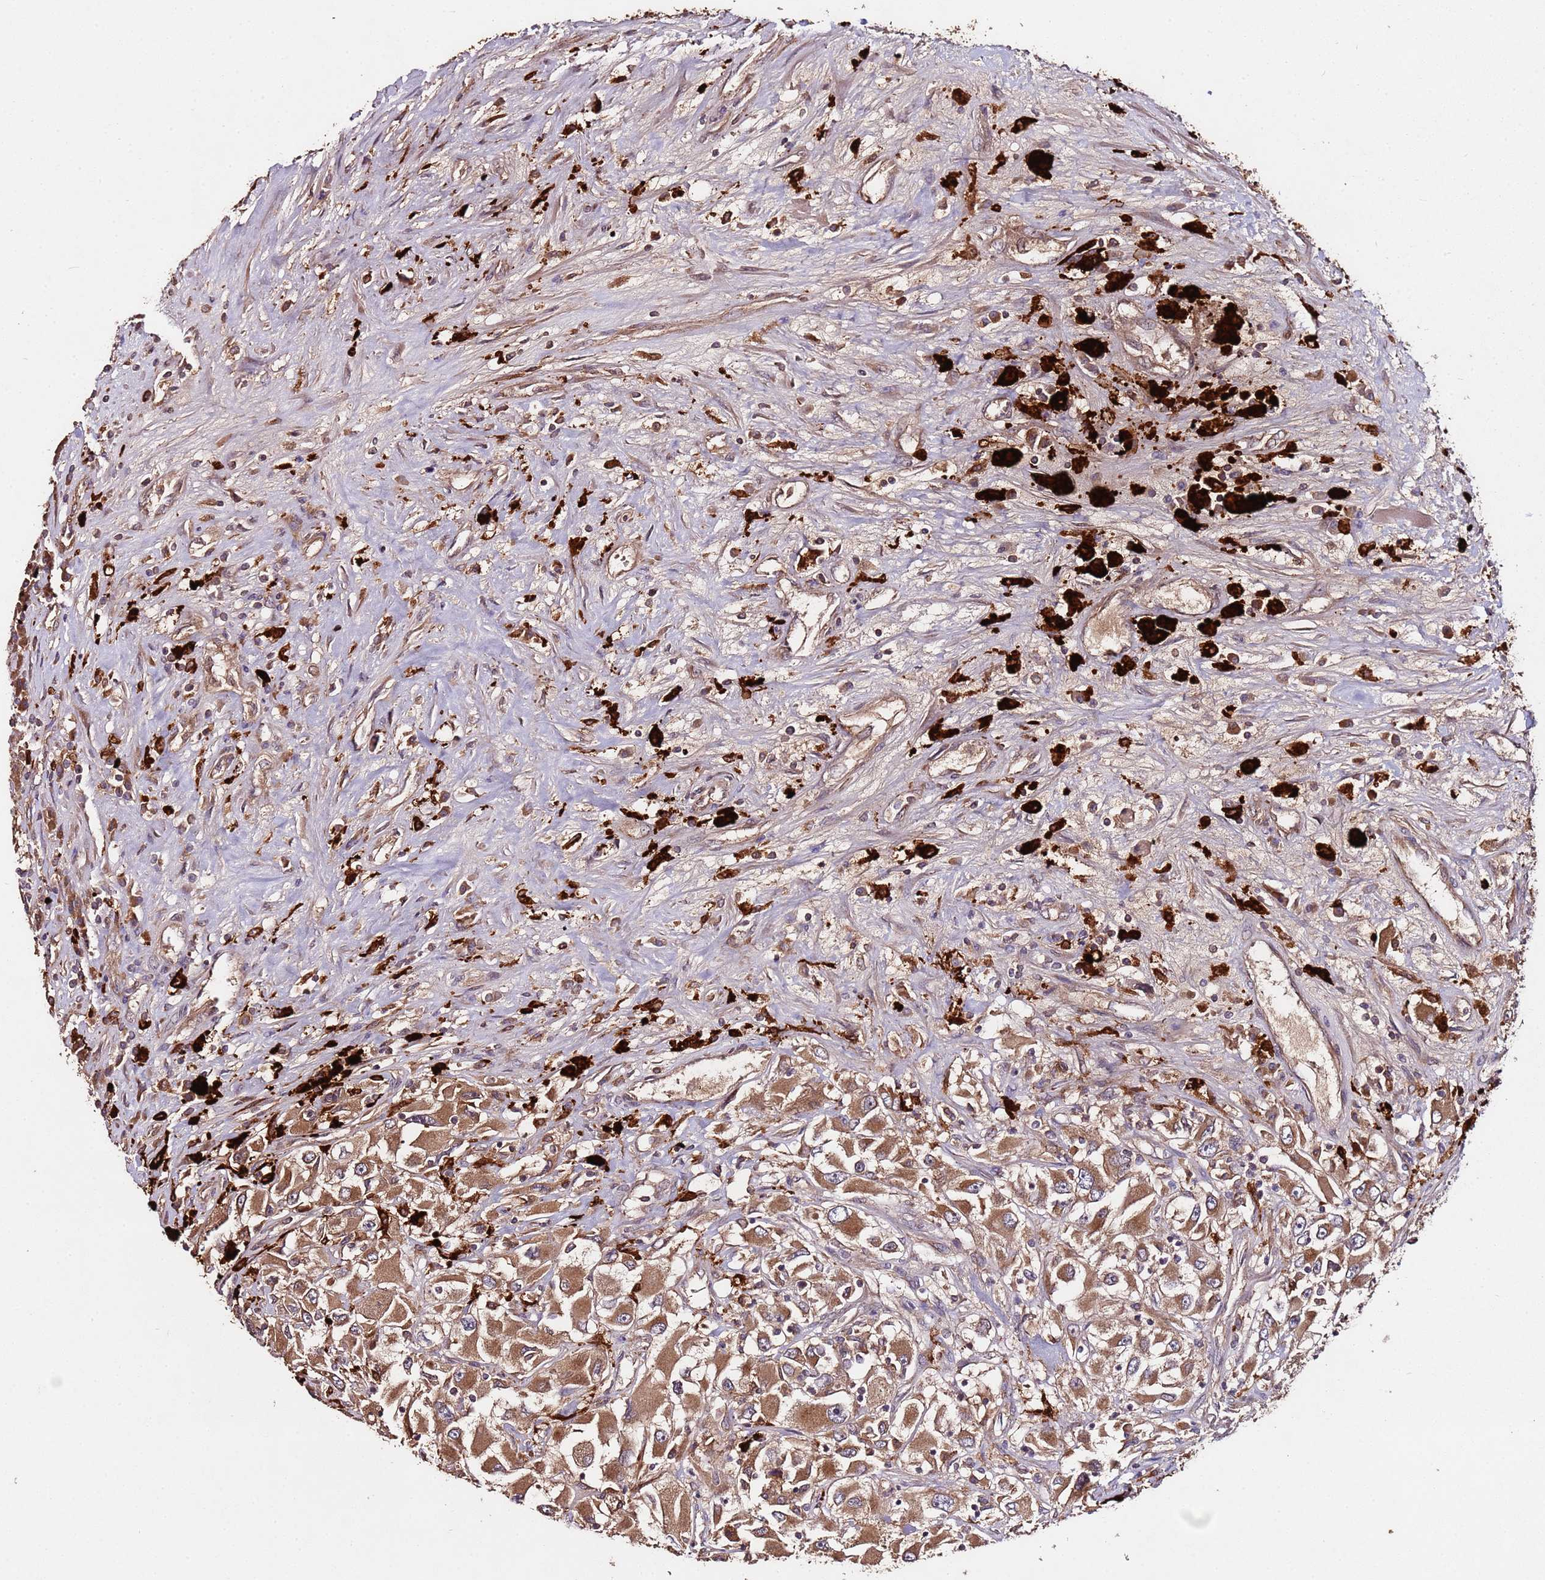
{"staining": {"intensity": "moderate", "quantity": ">75%", "location": "cytoplasmic/membranous"}, "tissue": "renal cancer", "cell_type": "Tumor cells", "image_type": "cancer", "snomed": [{"axis": "morphology", "description": "Adenocarcinoma, NOS"}, {"axis": "topography", "description": "Kidney"}], "caption": "Immunohistochemical staining of human adenocarcinoma (renal) reveals medium levels of moderate cytoplasmic/membranous staining in about >75% of tumor cells.", "gene": "RPS15A", "patient": {"sex": "female", "age": 52}}